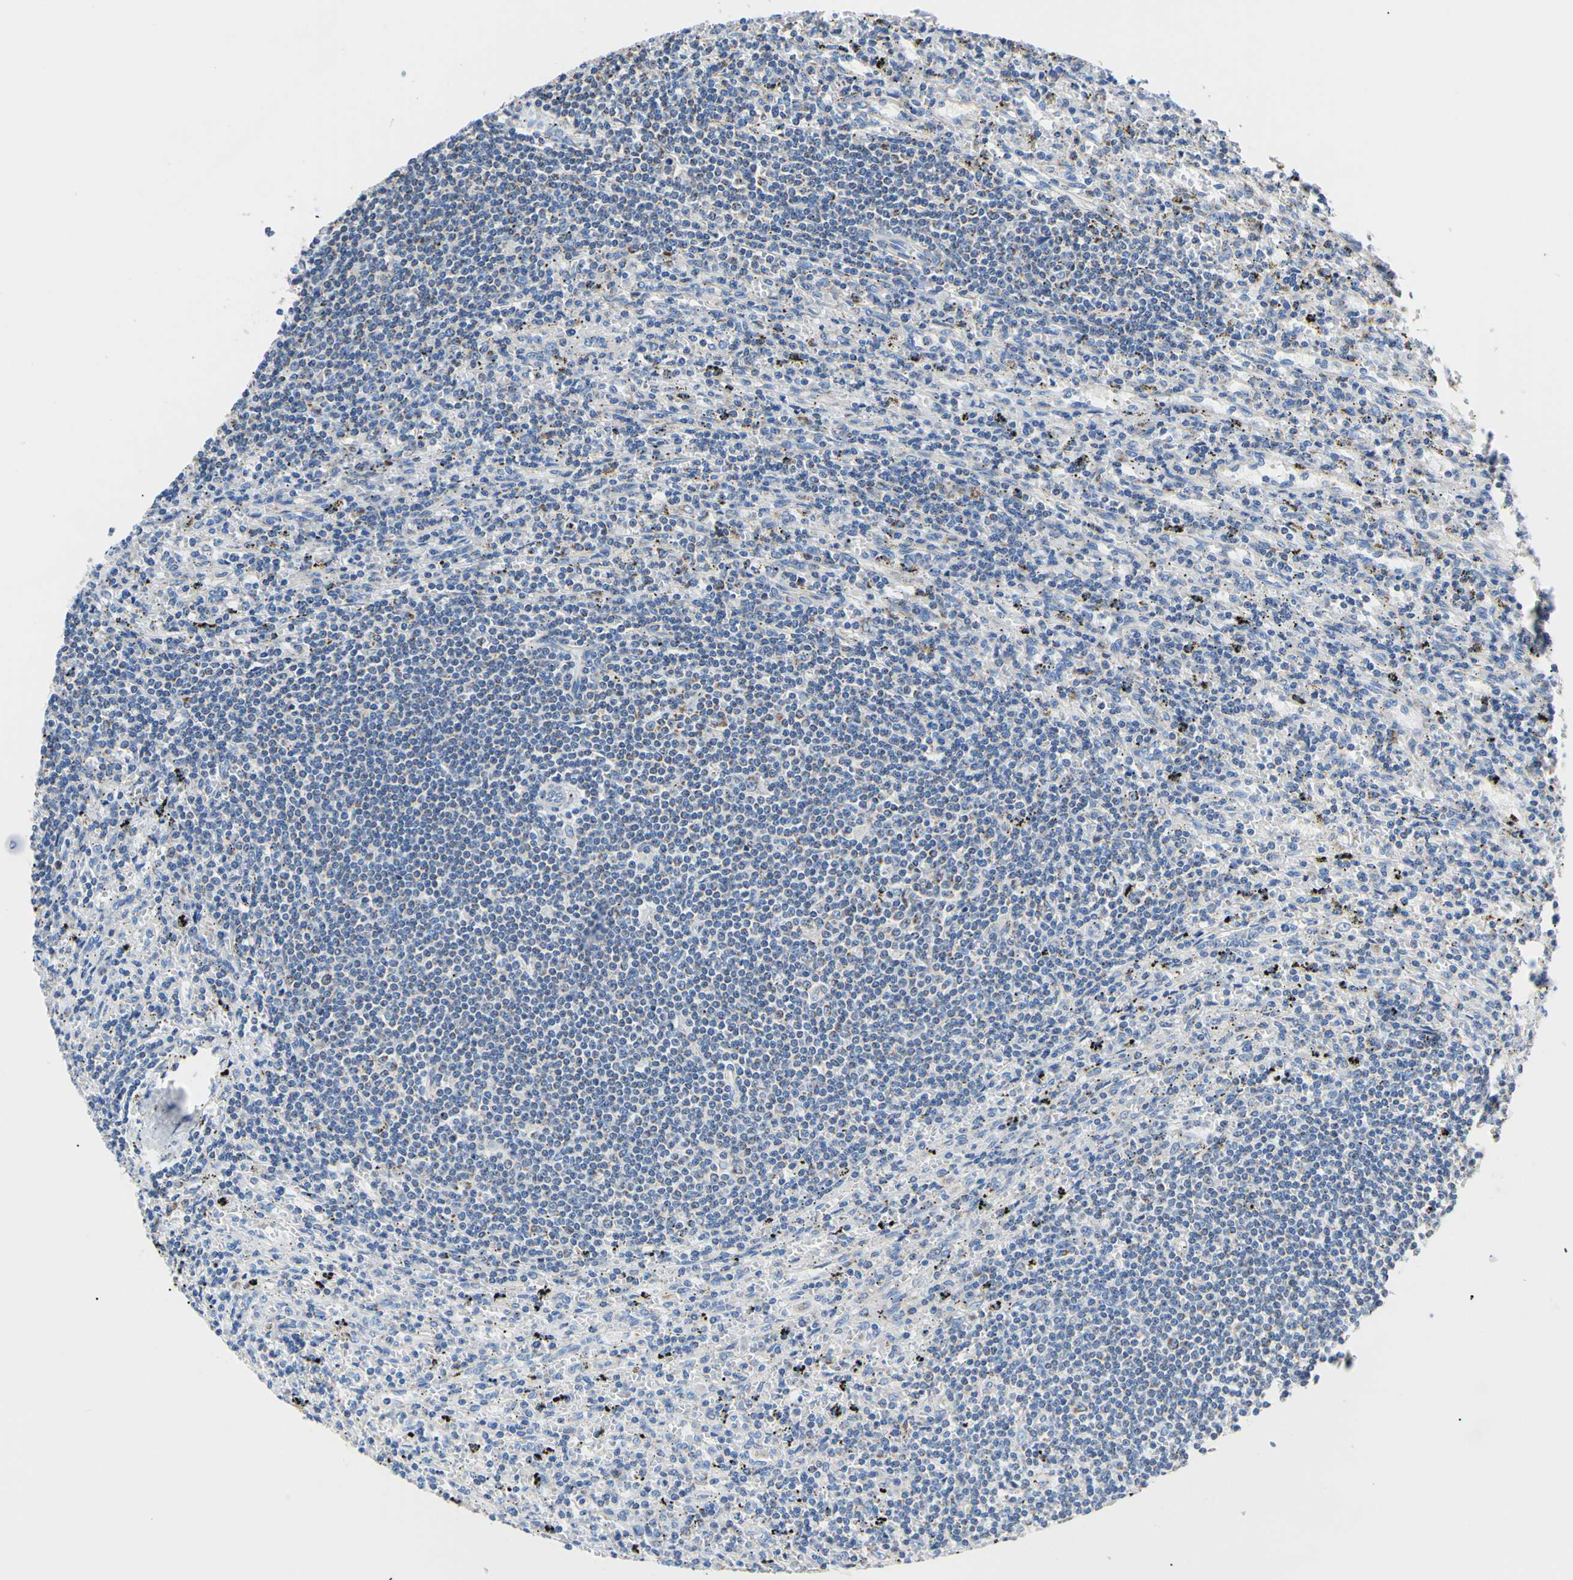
{"staining": {"intensity": "negative", "quantity": "none", "location": "none"}, "tissue": "lymphoma", "cell_type": "Tumor cells", "image_type": "cancer", "snomed": [{"axis": "morphology", "description": "Malignant lymphoma, non-Hodgkin's type, Low grade"}, {"axis": "topography", "description": "Spleen"}], "caption": "Histopathology image shows no significant protein expression in tumor cells of low-grade malignant lymphoma, non-Hodgkin's type.", "gene": "CLPP", "patient": {"sex": "male", "age": 76}}